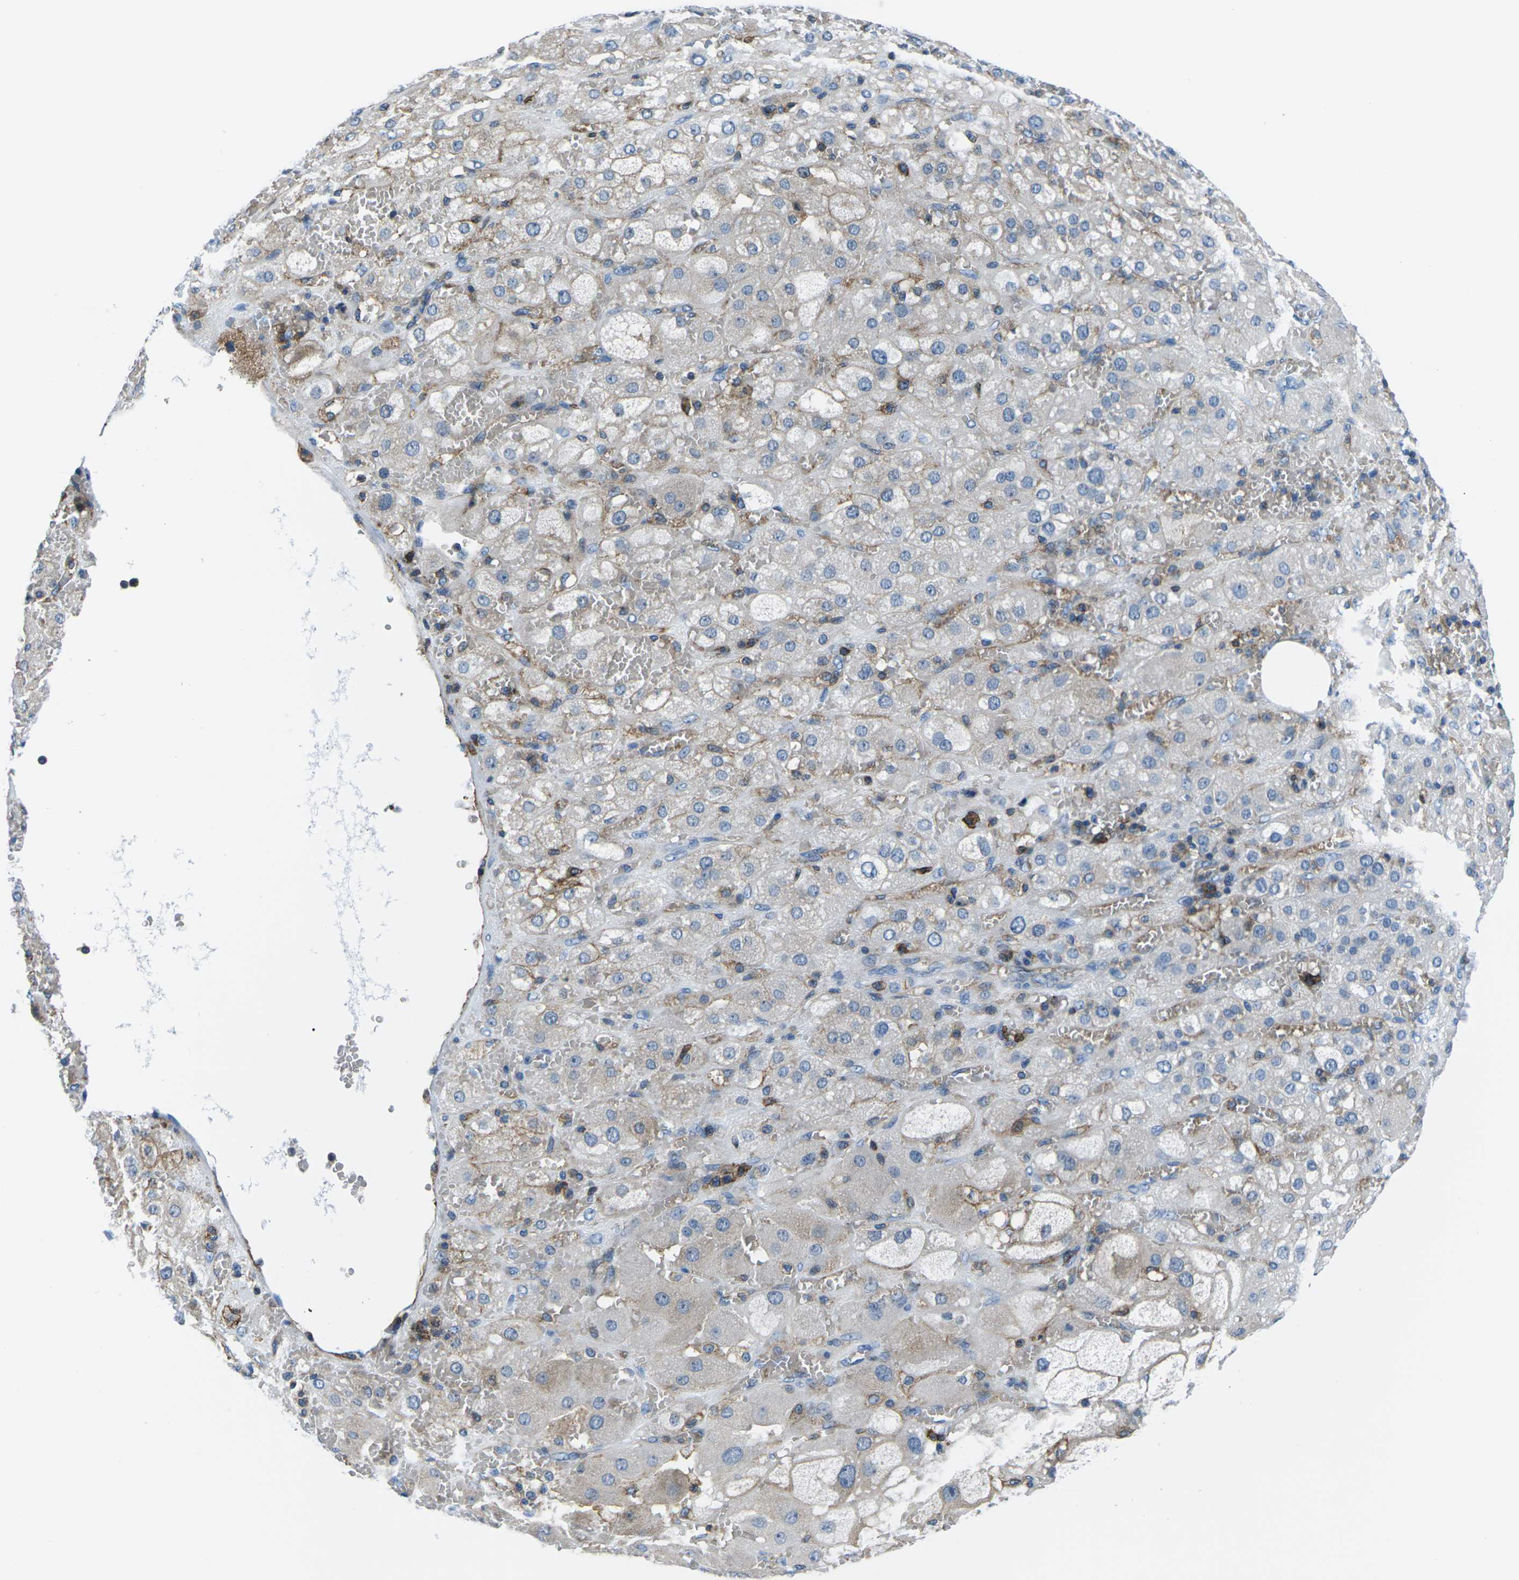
{"staining": {"intensity": "moderate", "quantity": "<25%", "location": "cytoplasmic/membranous"}, "tissue": "adrenal gland", "cell_type": "Glandular cells", "image_type": "normal", "snomed": [{"axis": "morphology", "description": "Normal tissue, NOS"}, {"axis": "topography", "description": "Adrenal gland"}], "caption": "Immunohistochemistry (IHC) micrograph of normal human adrenal gland stained for a protein (brown), which shows low levels of moderate cytoplasmic/membranous expression in approximately <25% of glandular cells.", "gene": "SOCS4", "patient": {"sex": "female", "age": 47}}